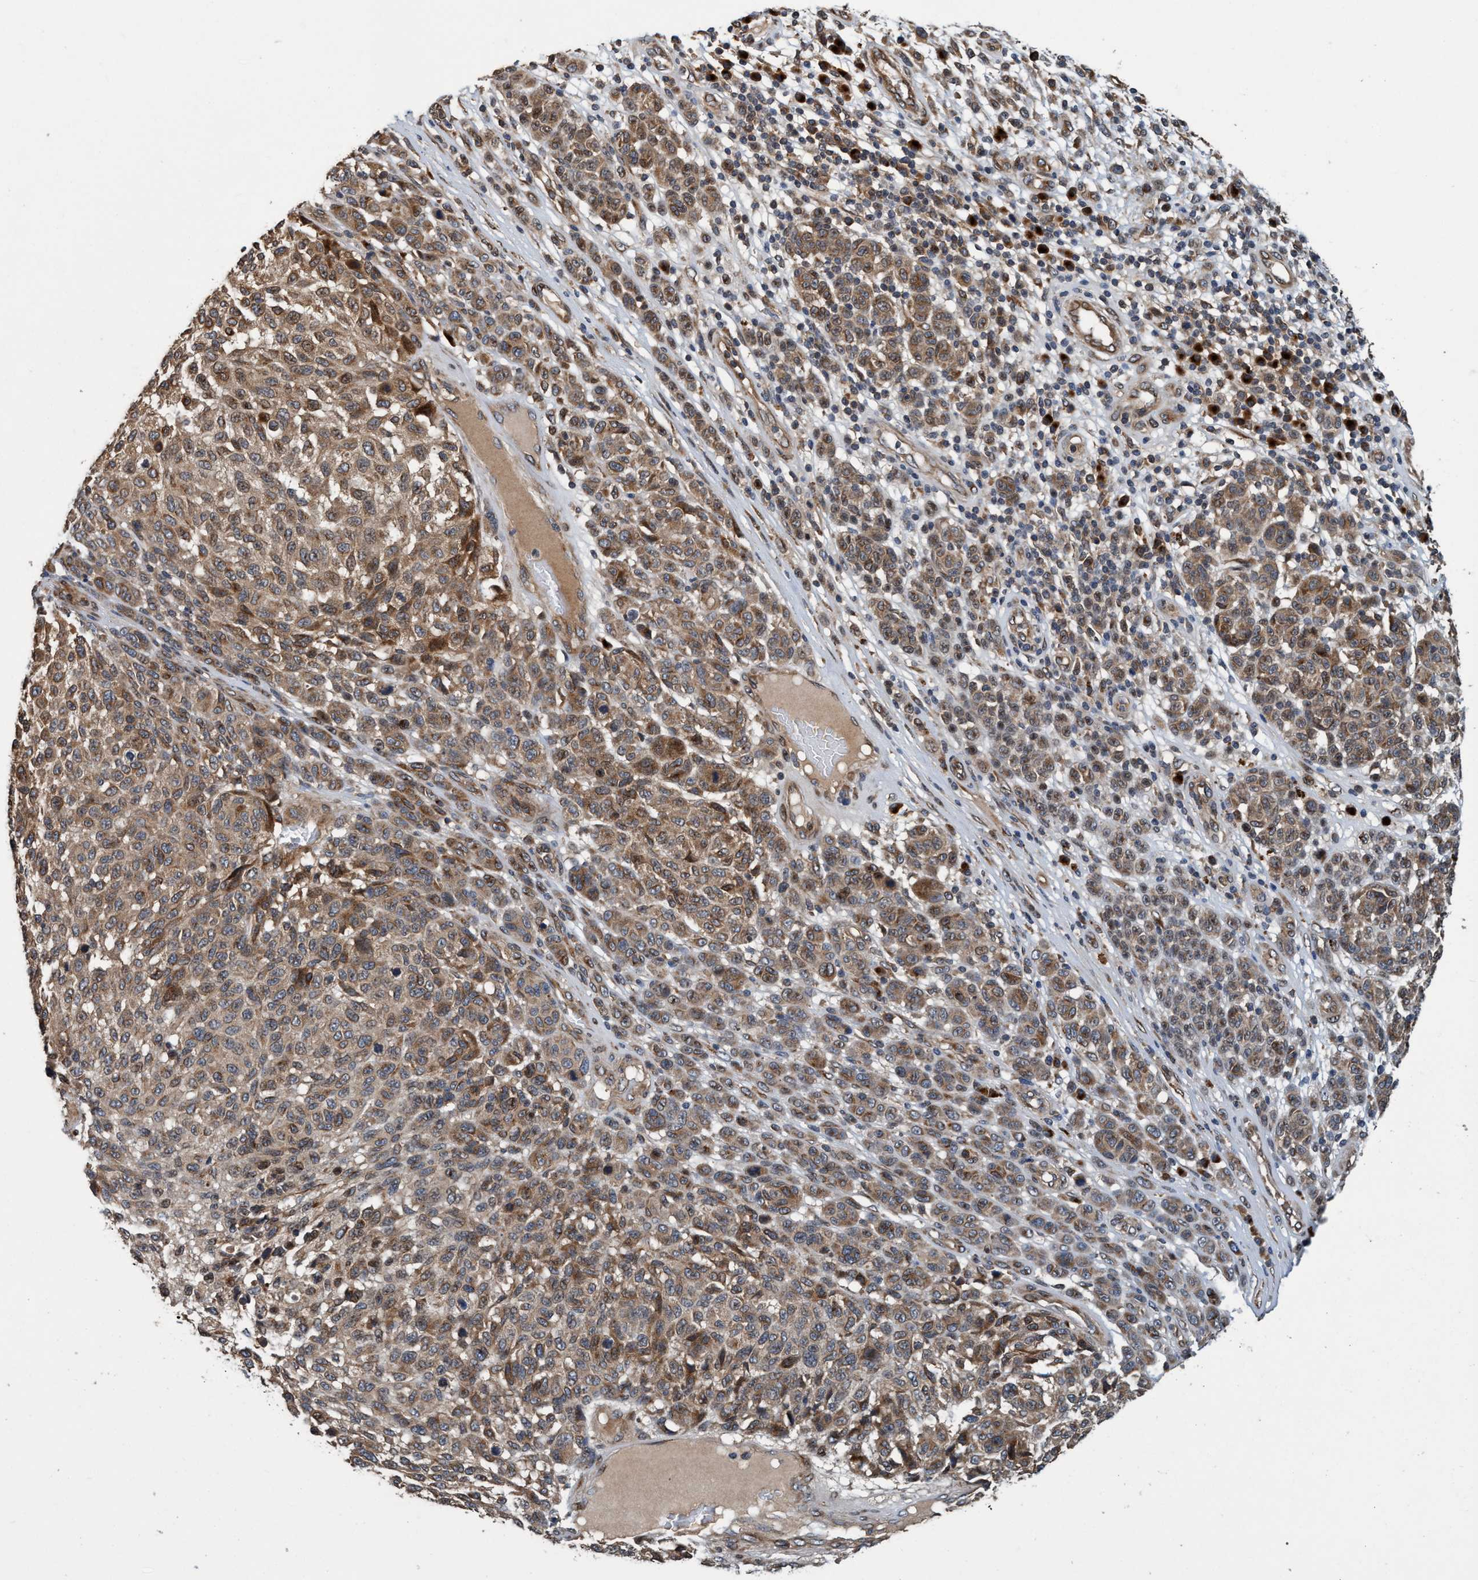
{"staining": {"intensity": "moderate", "quantity": "25%-75%", "location": "cytoplasmic/membranous"}, "tissue": "melanoma", "cell_type": "Tumor cells", "image_type": "cancer", "snomed": [{"axis": "morphology", "description": "Malignant melanoma, NOS"}, {"axis": "topography", "description": "Skin"}], "caption": "Immunohistochemical staining of human melanoma displays medium levels of moderate cytoplasmic/membranous positivity in approximately 25%-75% of tumor cells.", "gene": "MACC1", "patient": {"sex": "male", "age": 59}}